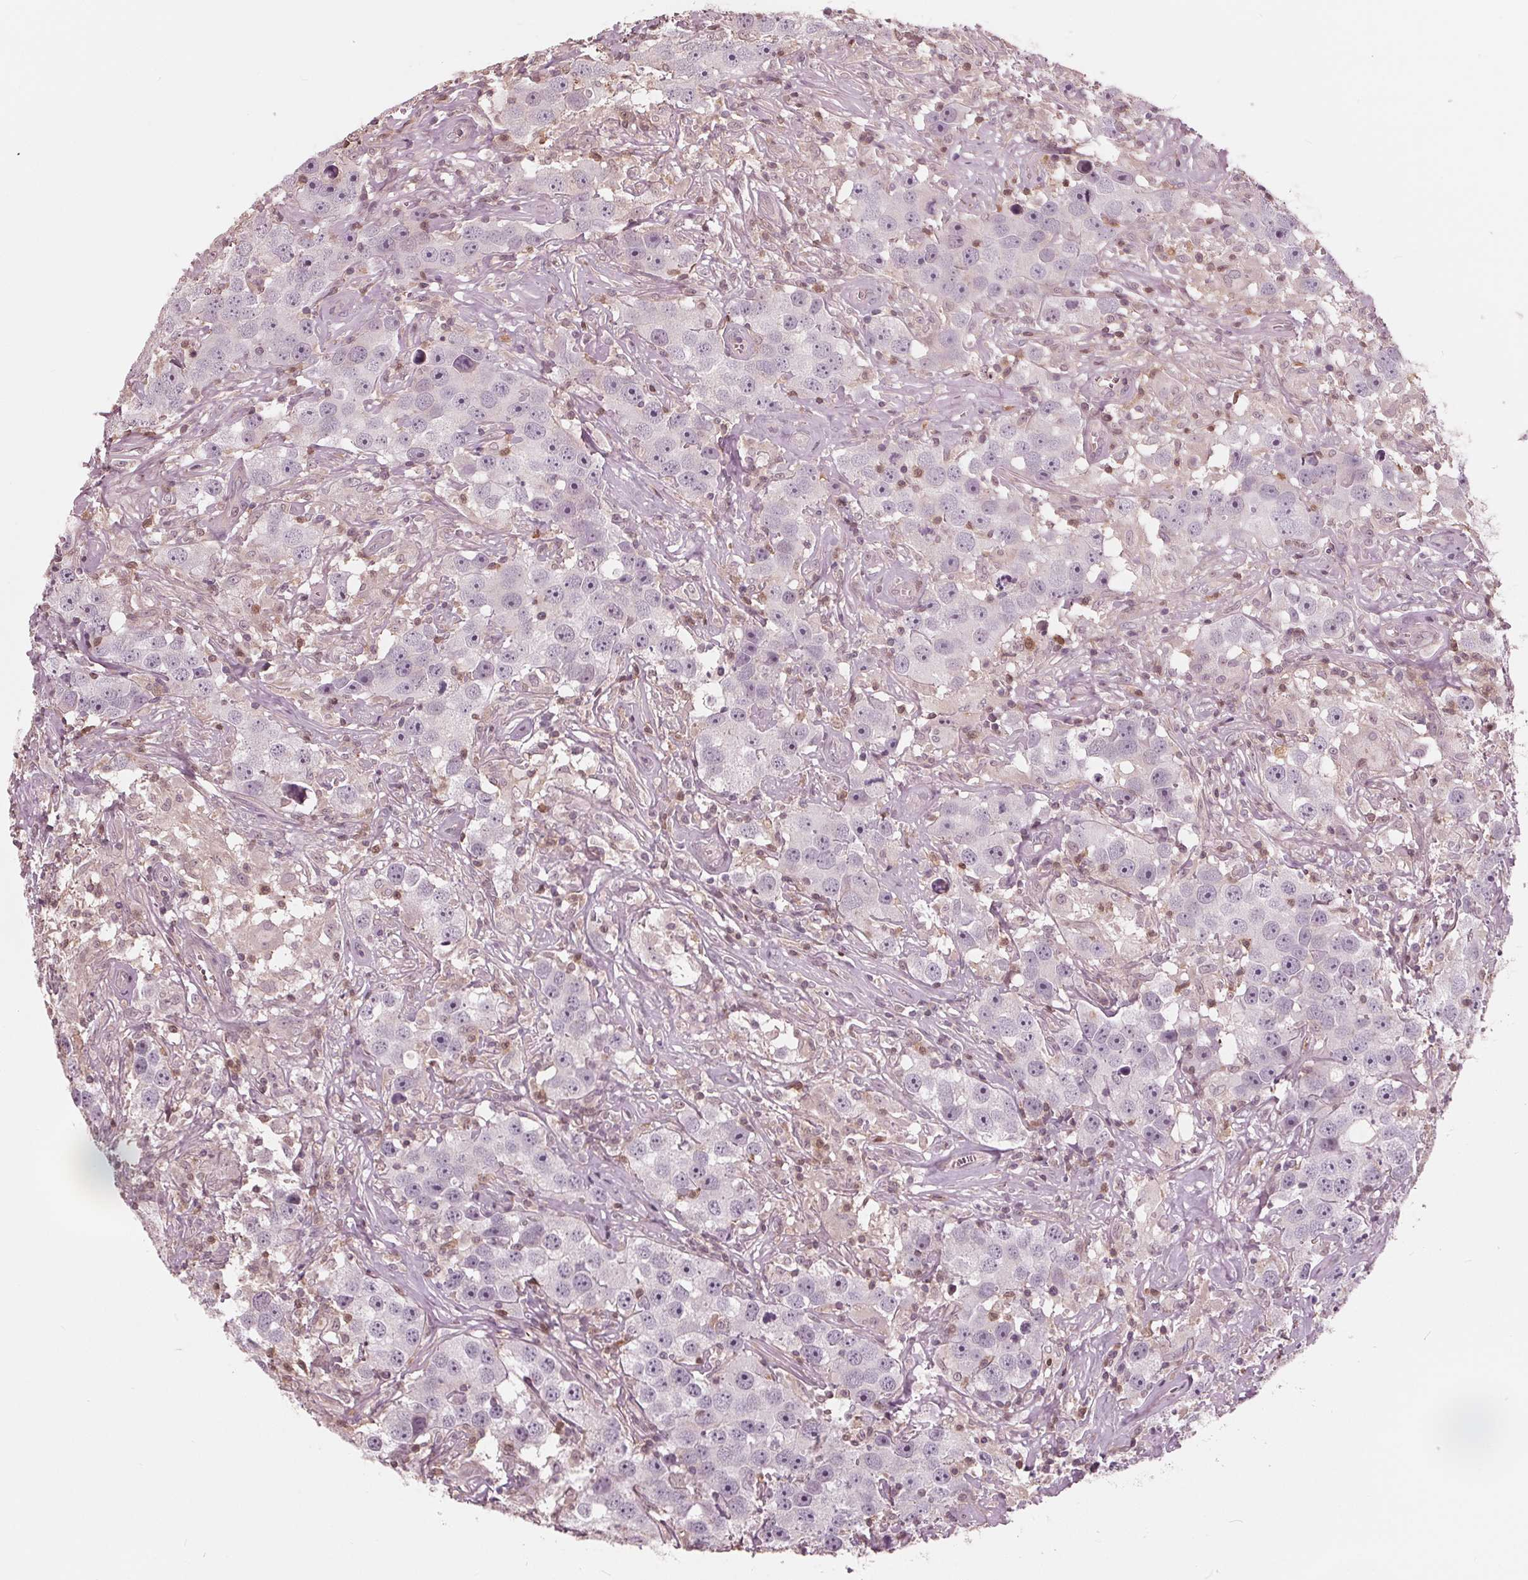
{"staining": {"intensity": "negative", "quantity": "none", "location": "none"}, "tissue": "testis cancer", "cell_type": "Tumor cells", "image_type": "cancer", "snomed": [{"axis": "morphology", "description": "Seminoma, NOS"}, {"axis": "topography", "description": "Testis"}], "caption": "Immunohistochemistry of testis cancer (seminoma) exhibits no staining in tumor cells. The staining was performed using DAB (3,3'-diaminobenzidine) to visualize the protein expression in brown, while the nuclei were stained in blue with hematoxylin (Magnification: 20x).", "gene": "ING3", "patient": {"sex": "male", "age": 49}}